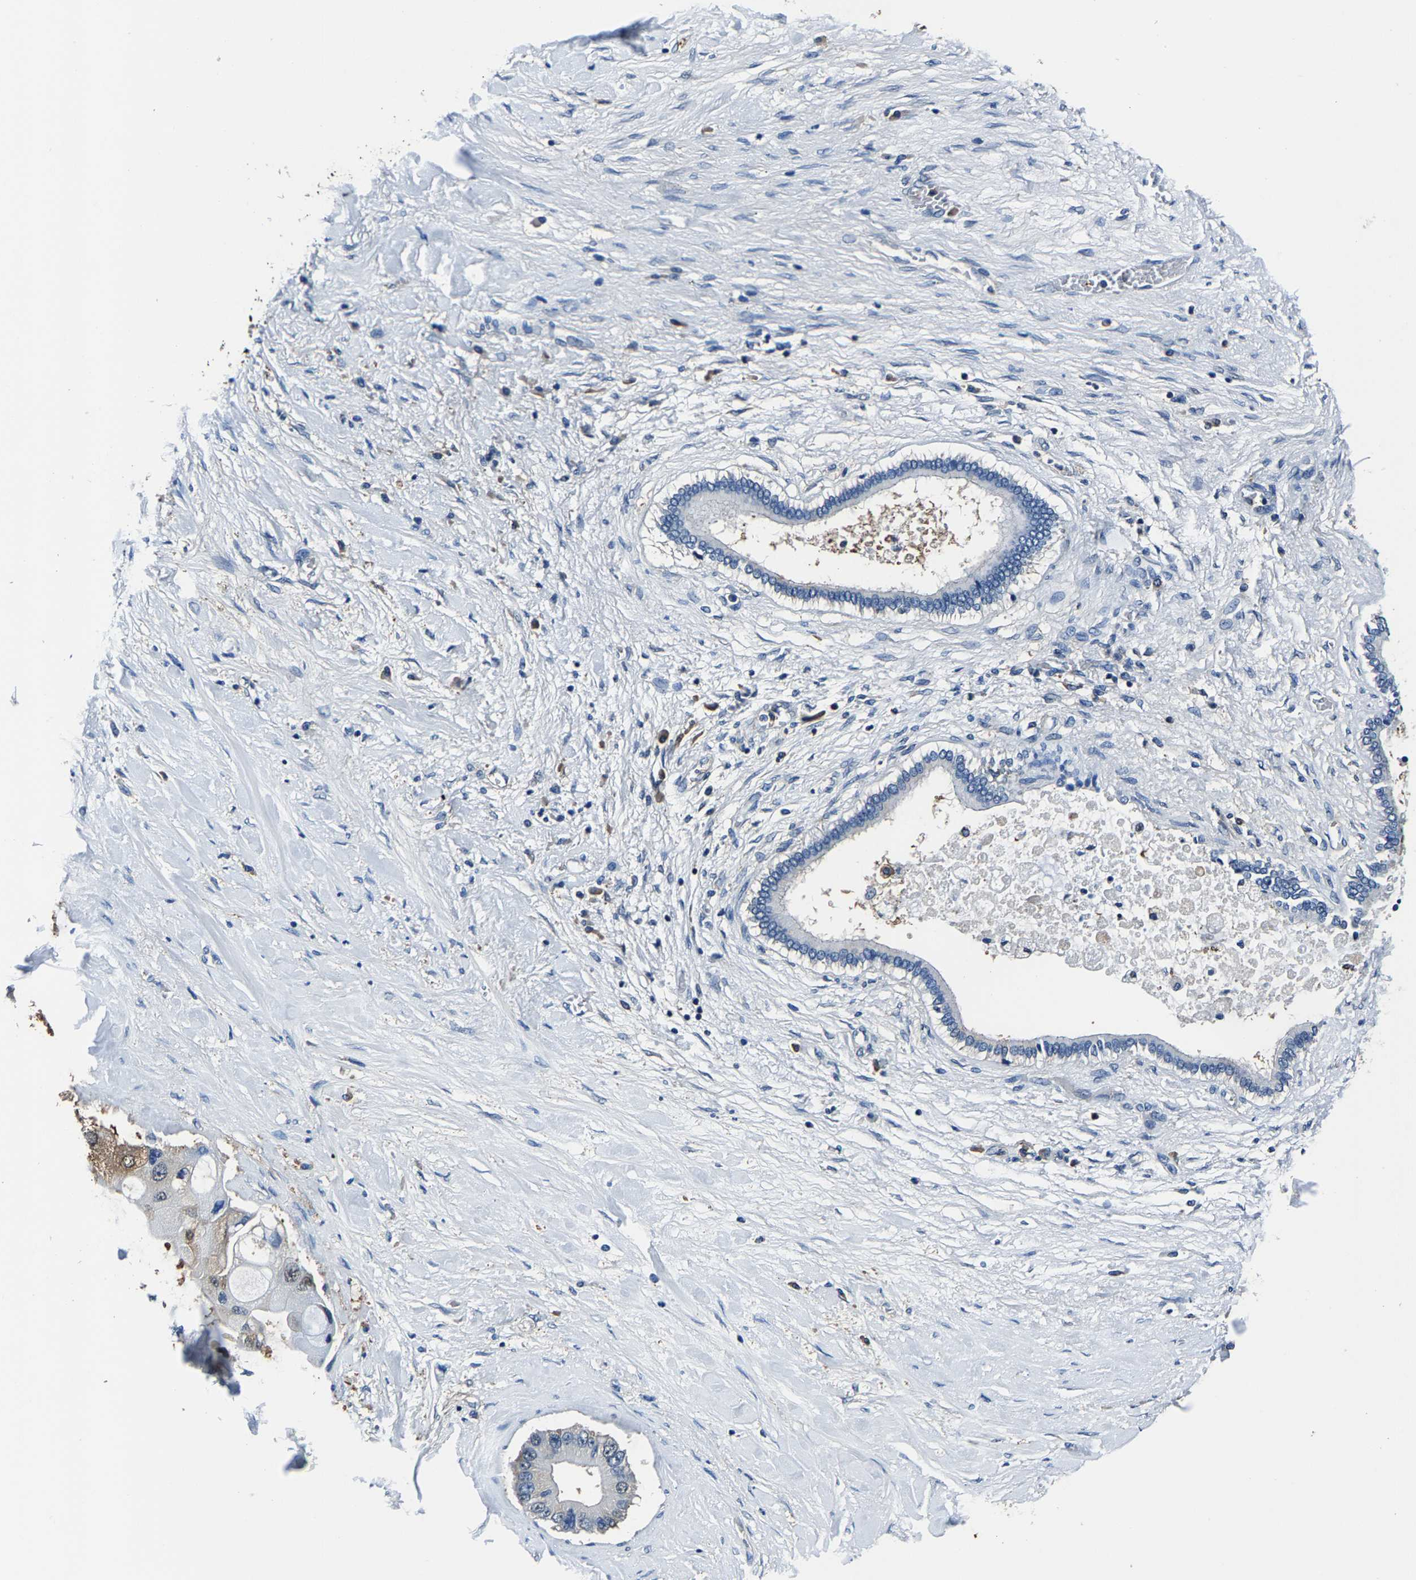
{"staining": {"intensity": "negative", "quantity": "none", "location": "none"}, "tissue": "liver cancer", "cell_type": "Tumor cells", "image_type": "cancer", "snomed": [{"axis": "morphology", "description": "Cholangiocarcinoma"}, {"axis": "topography", "description": "Liver"}], "caption": "Tumor cells are negative for protein expression in human liver cancer. (DAB (3,3'-diaminobenzidine) immunohistochemistry (IHC) with hematoxylin counter stain).", "gene": "ALDOB", "patient": {"sex": "male", "age": 50}}